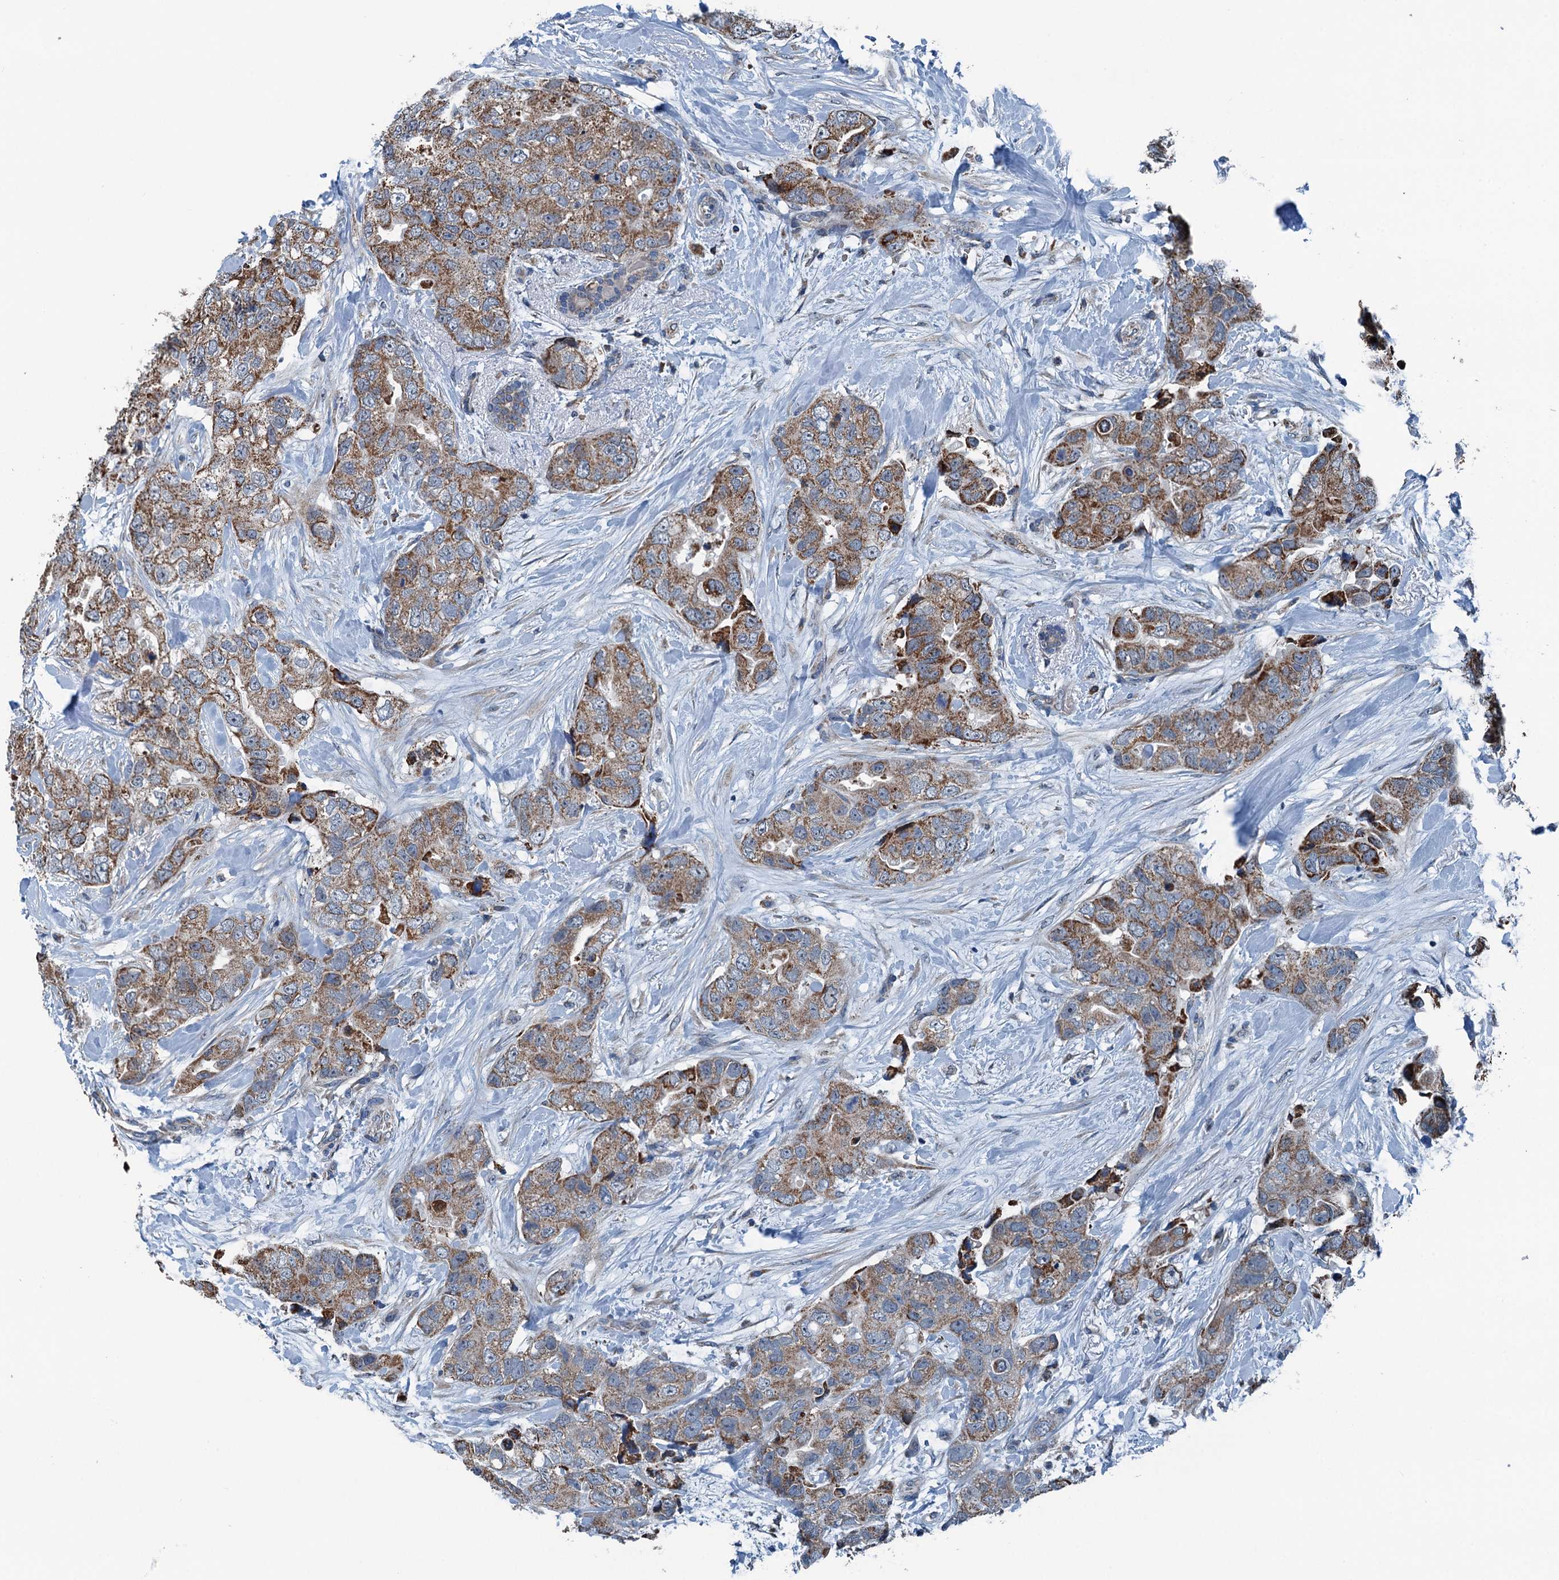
{"staining": {"intensity": "moderate", "quantity": ">75%", "location": "cytoplasmic/membranous"}, "tissue": "breast cancer", "cell_type": "Tumor cells", "image_type": "cancer", "snomed": [{"axis": "morphology", "description": "Duct carcinoma"}, {"axis": "topography", "description": "Breast"}], "caption": "Human breast invasive ductal carcinoma stained with a brown dye reveals moderate cytoplasmic/membranous positive positivity in approximately >75% of tumor cells.", "gene": "TRPT1", "patient": {"sex": "female", "age": 62}}